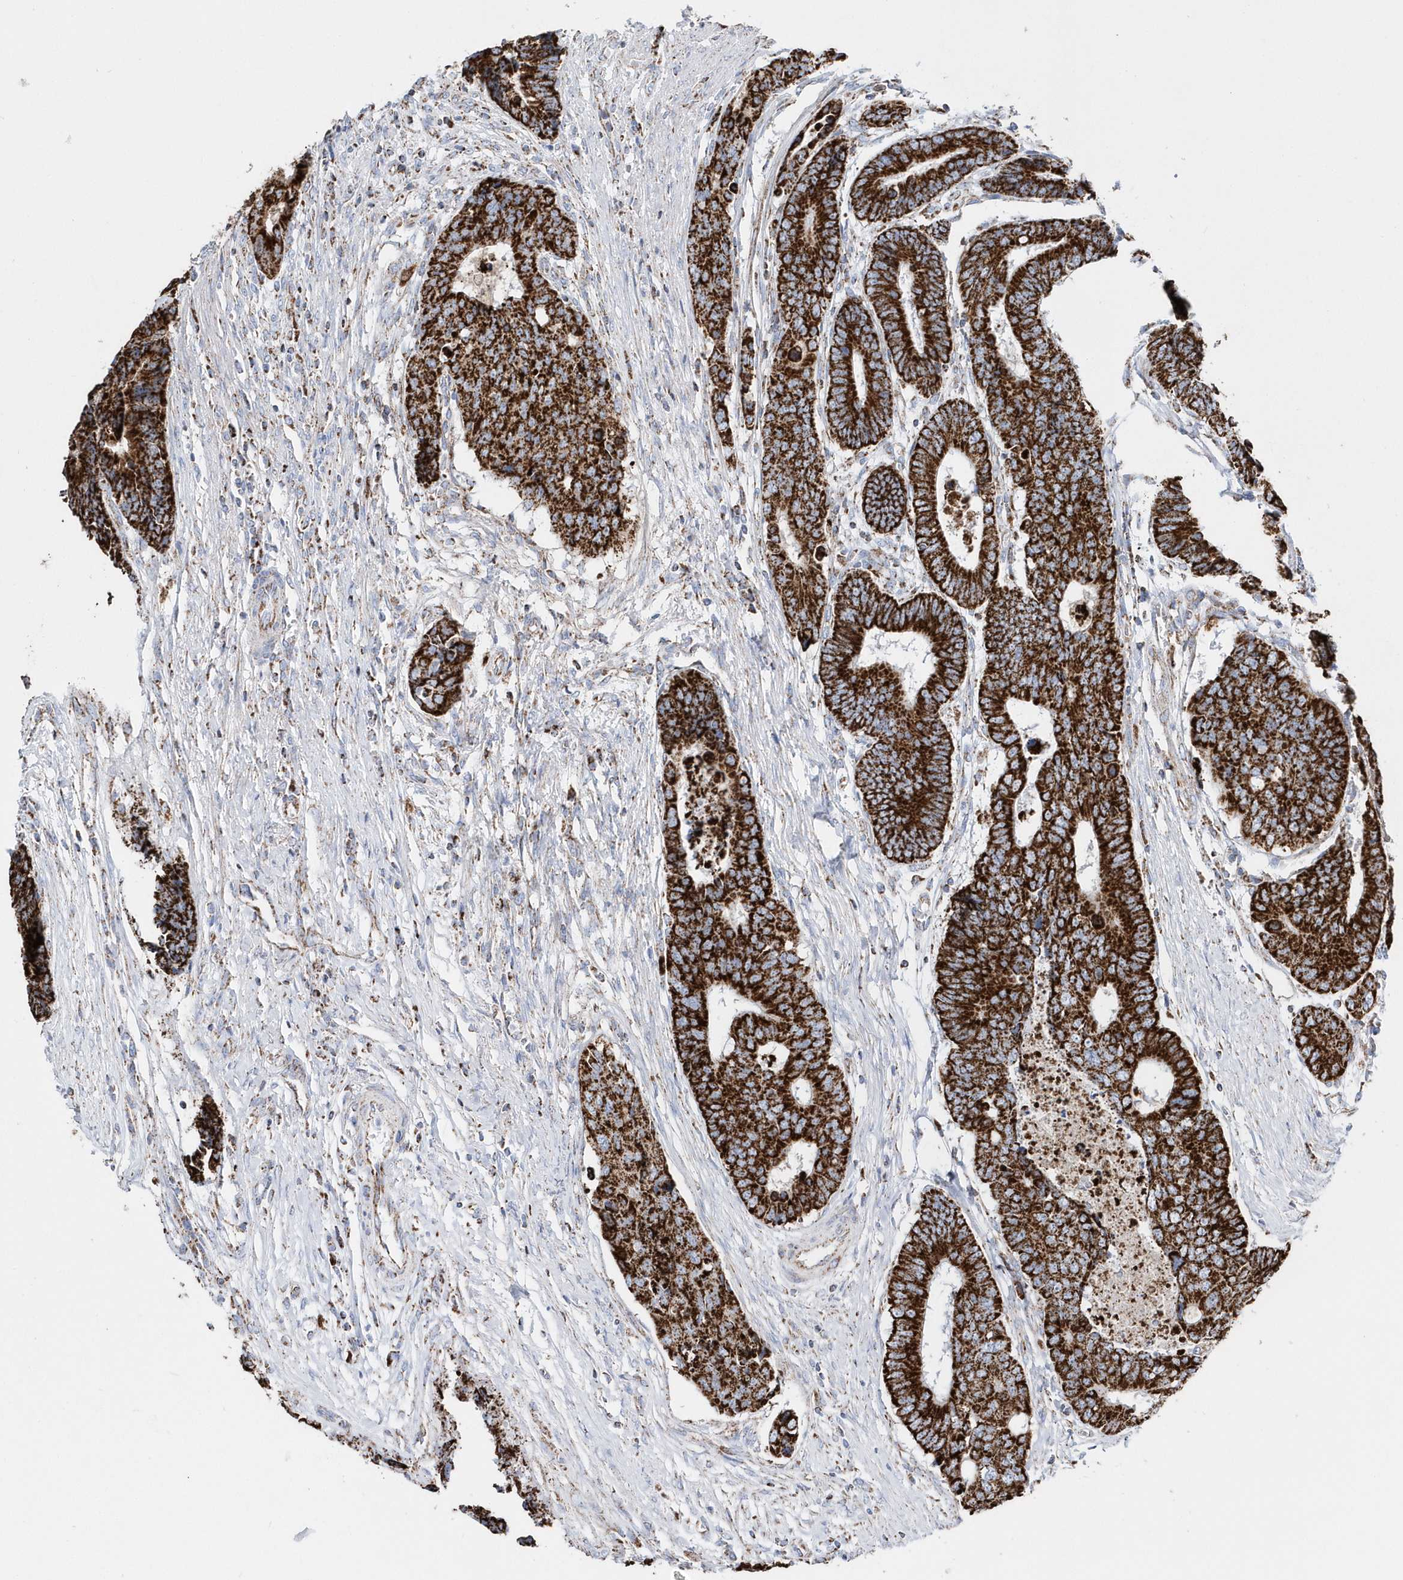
{"staining": {"intensity": "strong", "quantity": ">75%", "location": "cytoplasmic/membranous"}, "tissue": "colorectal cancer", "cell_type": "Tumor cells", "image_type": "cancer", "snomed": [{"axis": "morphology", "description": "Adenocarcinoma, NOS"}, {"axis": "topography", "description": "Rectum"}], "caption": "Approximately >75% of tumor cells in colorectal cancer reveal strong cytoplasmic/membranous protein staining as visualized by brown immunohistochemical staining.", "gene": "TMCO6", "patient": {"sex": "male", "age": 84}}